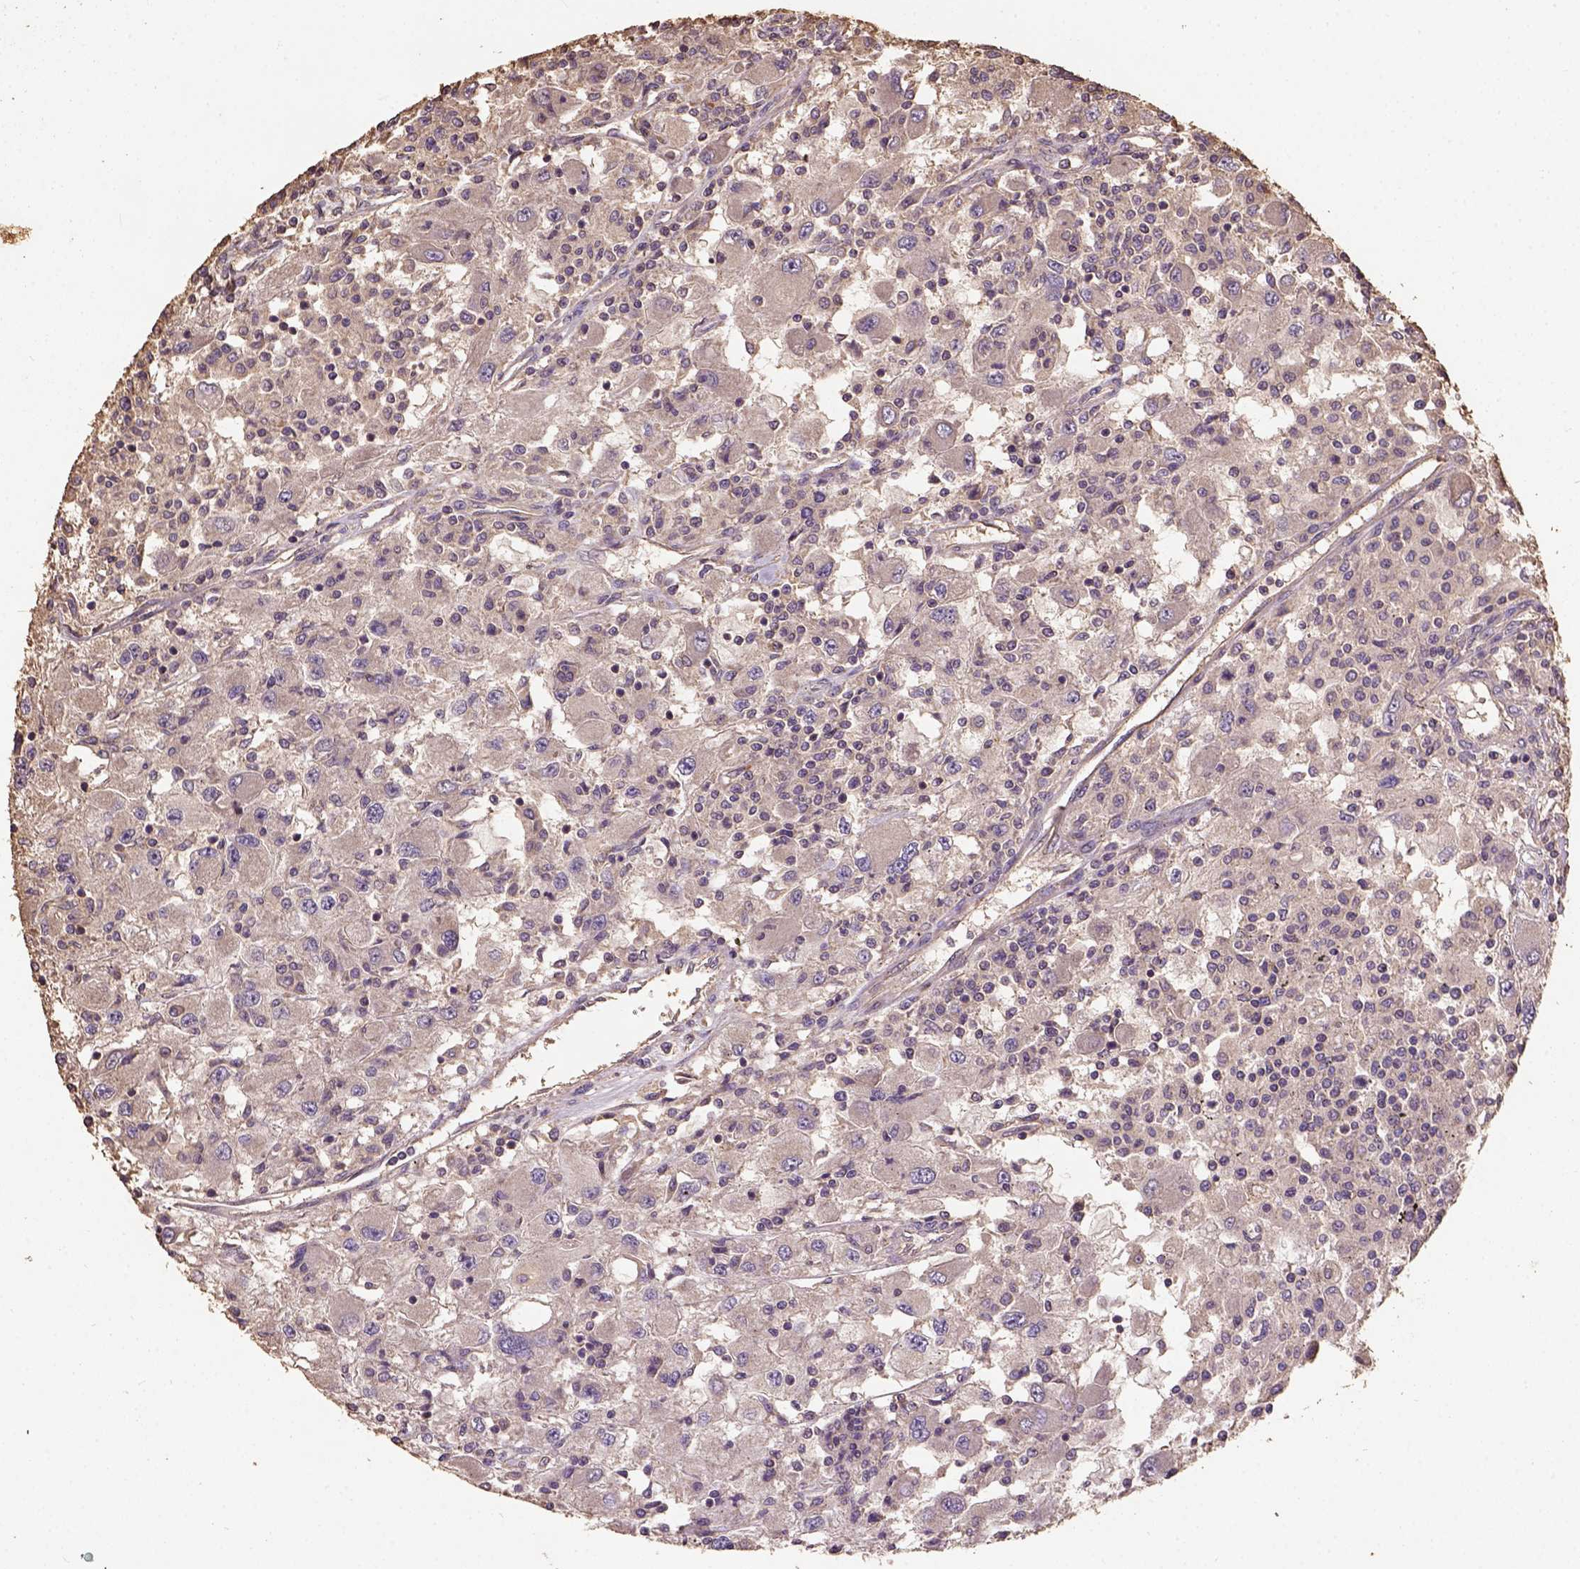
{"staining": {"intensity": "weak", "quantity": ">75%", "location": "cytoplasmic/membranous"}, "tissue": "renal cancer", "cell_type": "Tumor cells", "image_type": "cancer", "snomed": [{"axis": "morphology", "description": "Adenocarcinoma, NOS"}, {"axis": "topography", "description": "Kidney"}], "caption": "Weak cytoplasmic/membranous positivity for a protein is seen in about >75% of tumor cells of renal adenocarcinoma using immunohistochemistry (IHC).", "gene": "ATP1B3", "patient": {"sex": "female", "age": 67}}